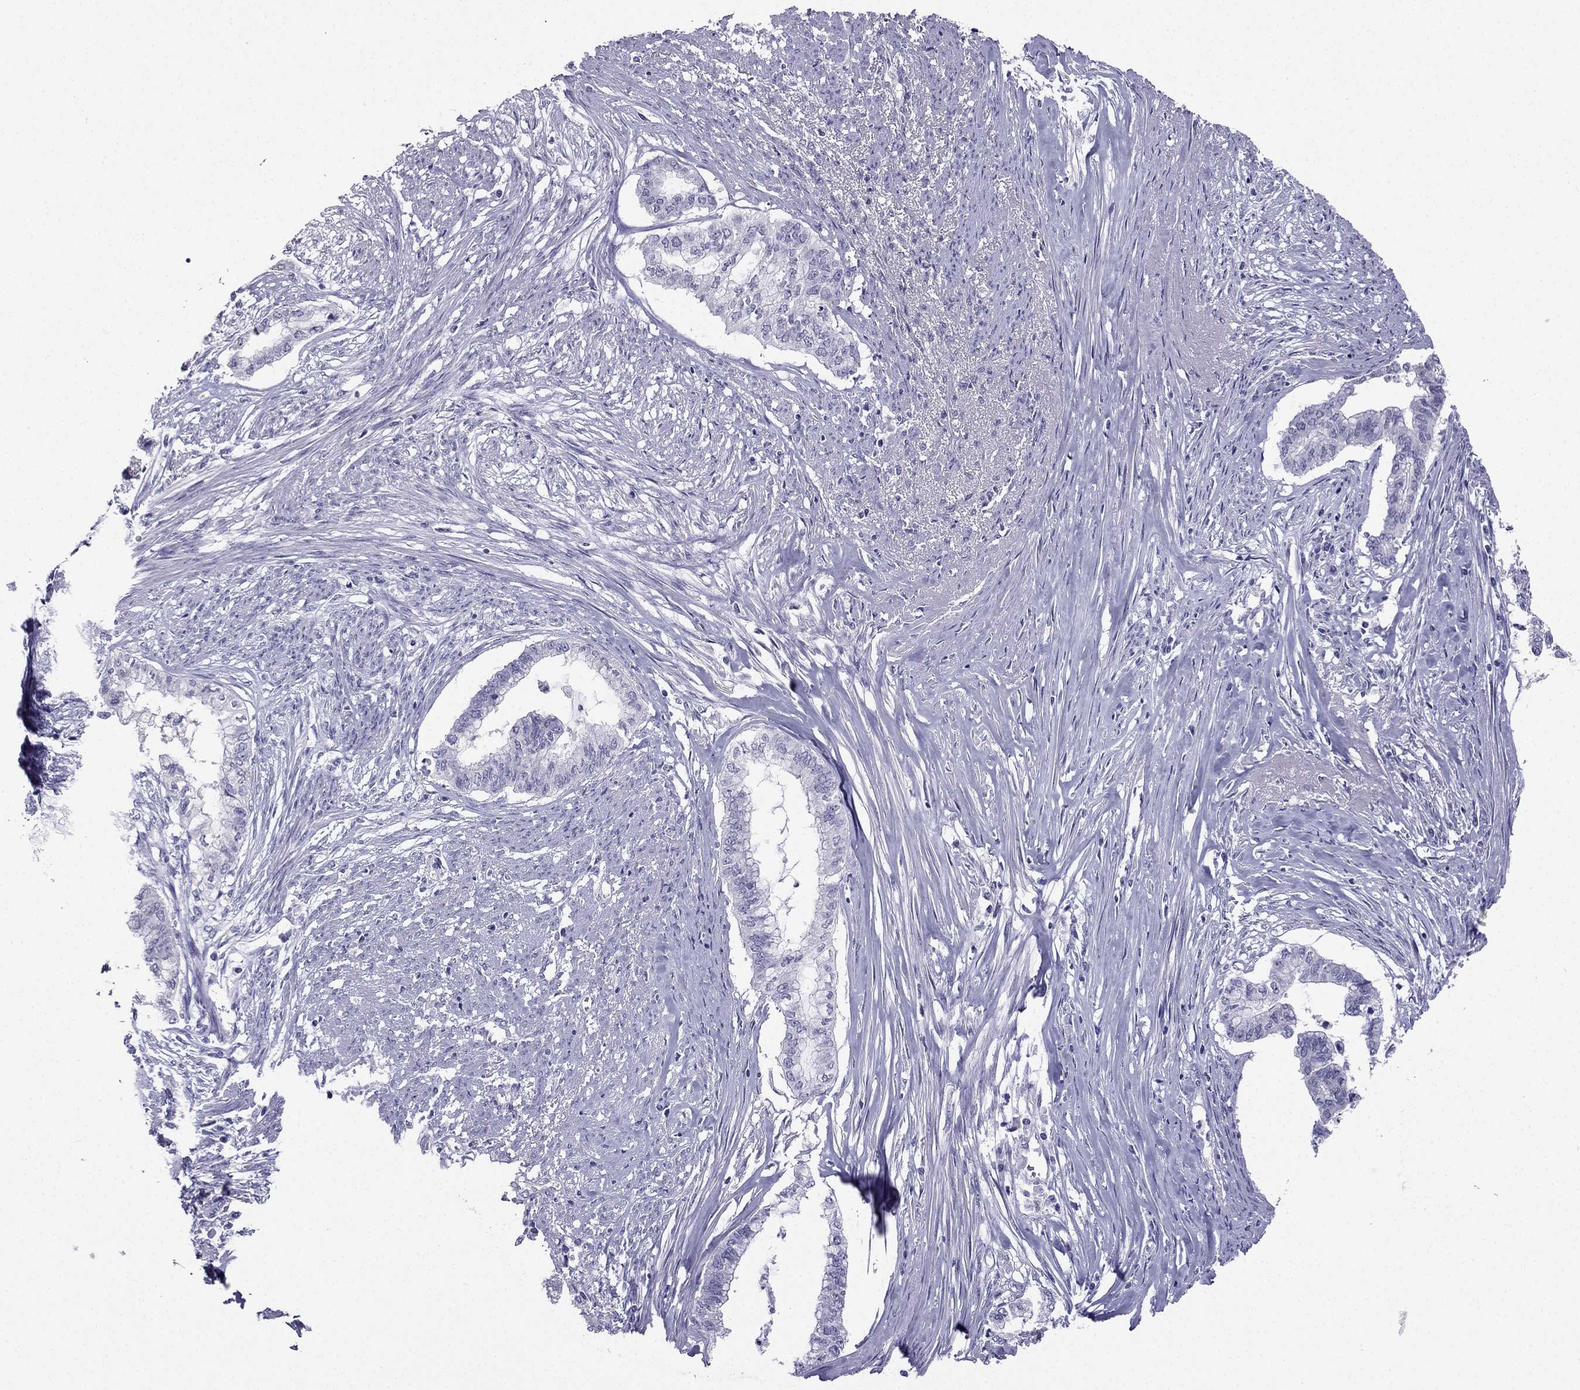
{"staining": {"intensity": "negative", "quantity": "none", "location": "none"}, "tissue": "endometrial cancer", "cell_type": "Tumor cells", "image_type": "cancer", "snomed": [{"axis": "morphology", "description": "Adenocarcinoma, NOS"}, {"axis": "topography", "description": "Endometrium"}], "caption": "DAB immunohistochemical staining of human endometrial cancer shows no significant staining in tumor cells.", "gene": "KCNJ10", "patient": {"sex": "female", "age": 79}}